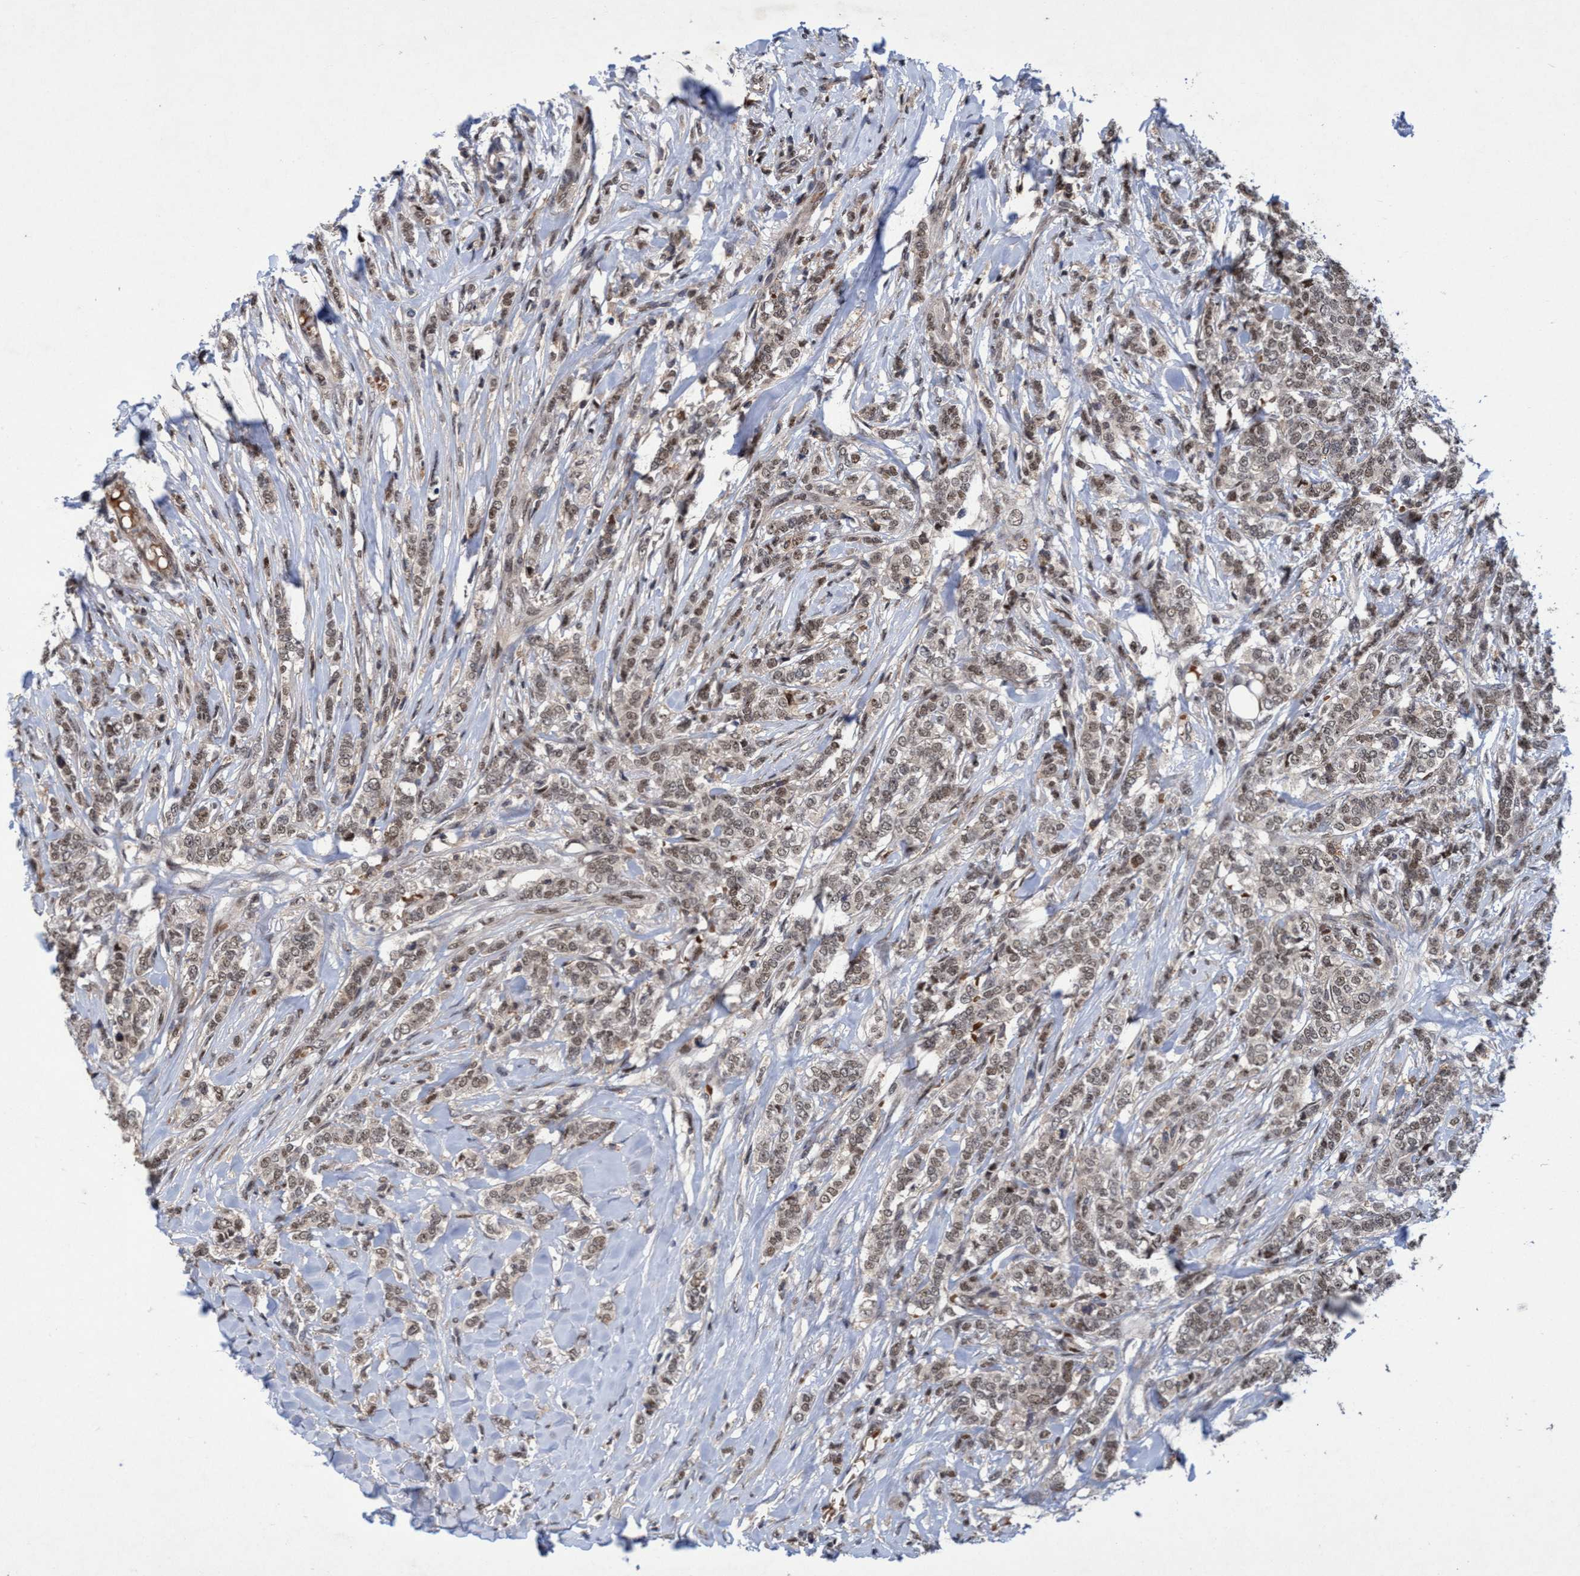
{"staining": {"intensity": "weak", "quantity": ">75%", "location": "nuclear"}, "tissue": "breast cancer", "cell_type": "Tumor cells", "image_type": "cancer", "snomed": [{"axis": "morphology", "description": "Lobular carcinoma"}, {"axis": "topography", "description": "Skin"}, {"axis": "topography", "description": "Breast"}], "caption": "The immunohistochemical stain highlights weak nuclear staining in tumor cells of breast cancer tissue. Using DAB (brown) and hematoxylin (blue) stains, captured at high magnification using brightfield microscopy.", "gene": "GTF2F1", "patient": {"sex": "female", "age": 46}}